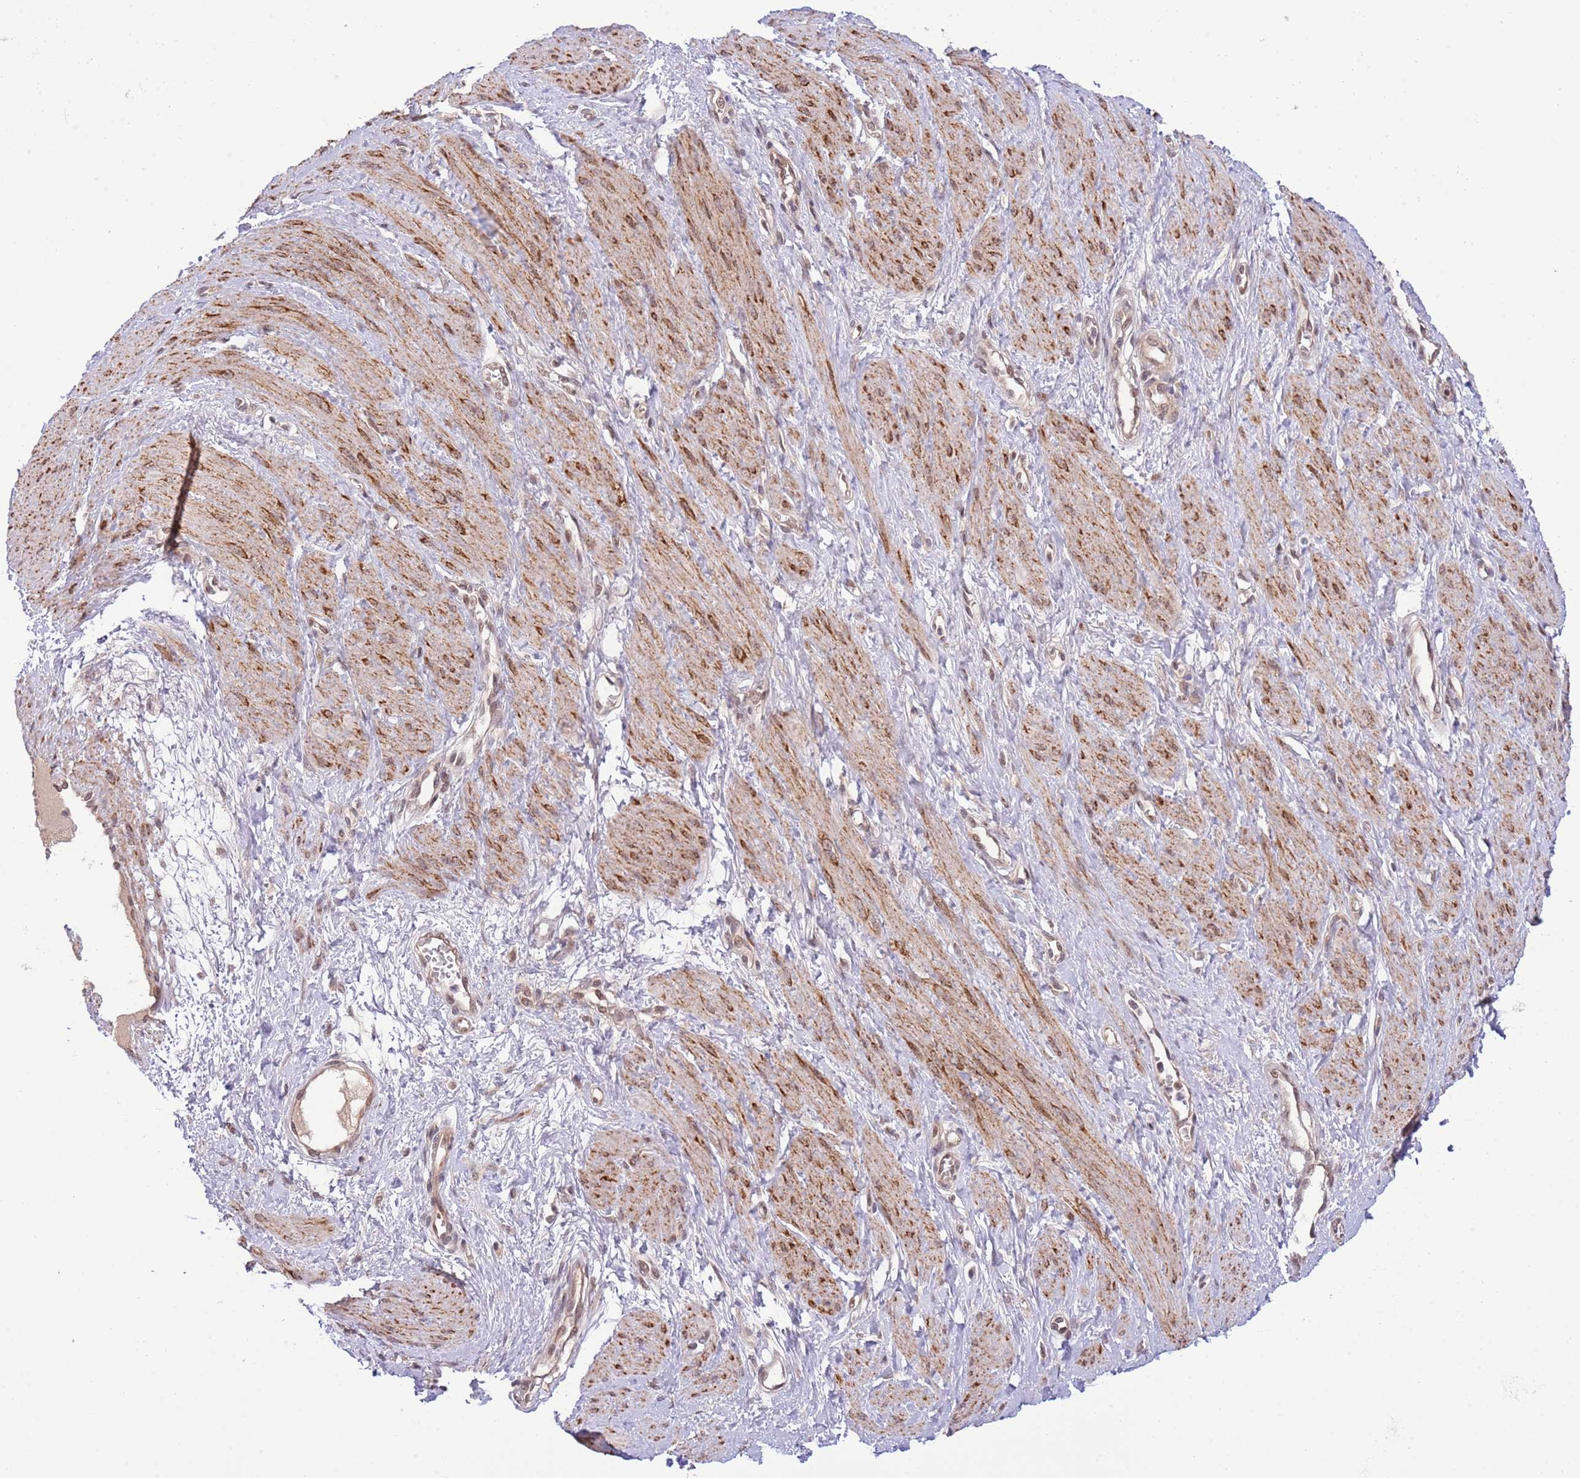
{"staining": {"intensity": "moderate", "quantity": ">75%", "location": "cytoplasmic/membranous,nuclear"}, "tissue": "smooth muscle", "cell_type": "Smooth muscle cells", "image_type": "normal", "snomed": [{"axis": "morphology", "description": "Normal tissue, NOS"}, {"axis": "topography", "description": "Smooth muscle"}, {"axis": "topography", "description": "Uterus"}], "caption": "Immunohistochemistry histopathology image of normal human smooth muscle stained for a protein (brown), which demonstrates medium levels of moderate cytoplasmic/membranous,nuclear positivity in approximately >75% of smooth muscle cells.", "gene": "CHD1", "patient": {"sex": "female", "age": 39}}